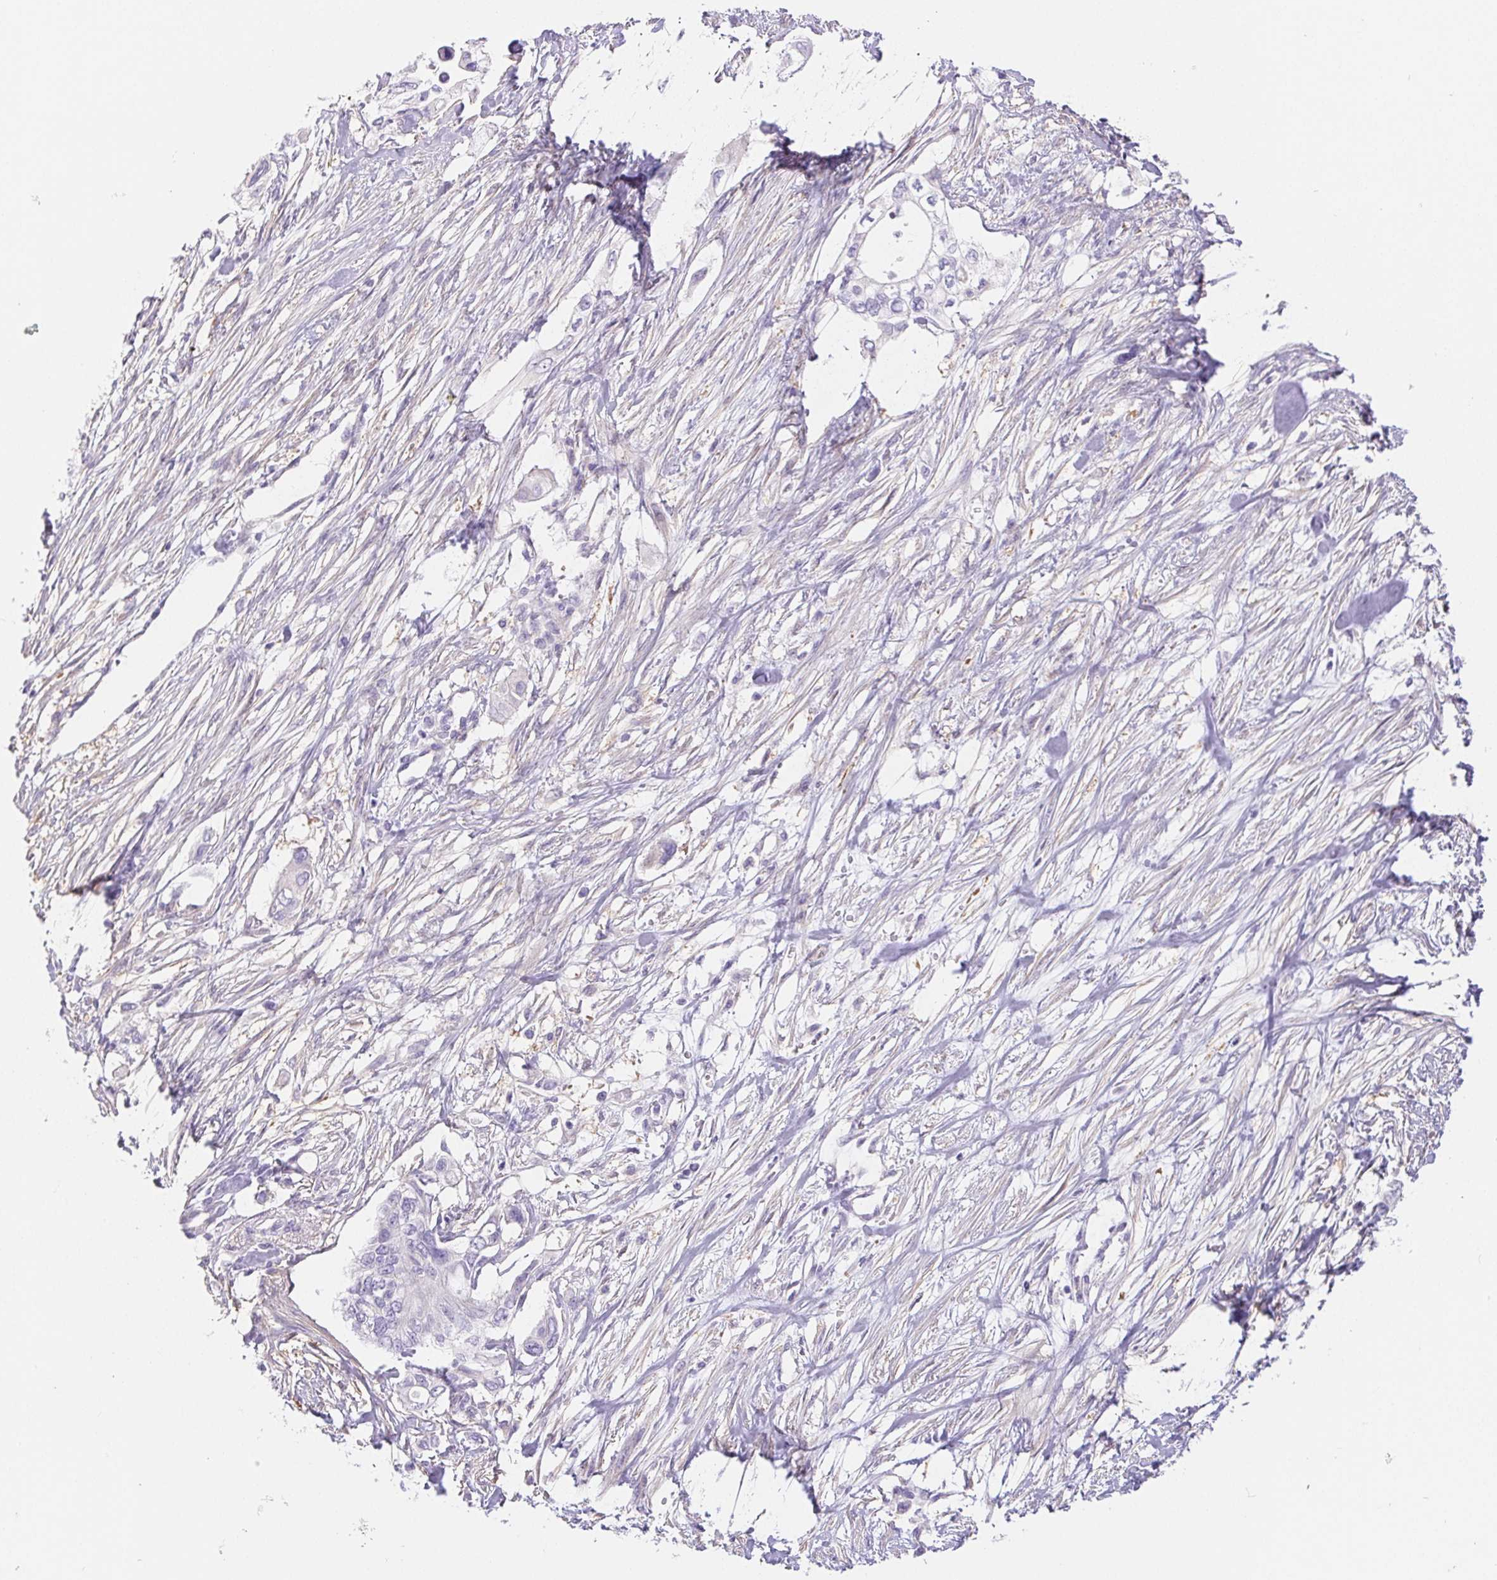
{"staining": {"intensity": "negative", "quantity": "none", "location": "none"}, "tissue": "pancreatic cancer", "cell_type": "Tumor cells", "image_type": "cancer", "snomed": [{"axis": "morphology", "description": "Adenocarcinoma, NOS"}, {"axis": "topography", "description": "Pancreas"}], "caption": "Immunohistochemistry (IHC) of pancreatic adenocarcinoma exhibits no positivity in tumor cells. Brightfield microscopy of immunohistochemistry stained with DAB (3,3'-diaminobenzidine) (brown) and hematoxylin (blue), captured at high magnification.", "gene": "PNLIP", "patient": {"sex": "female", "age": 63}}